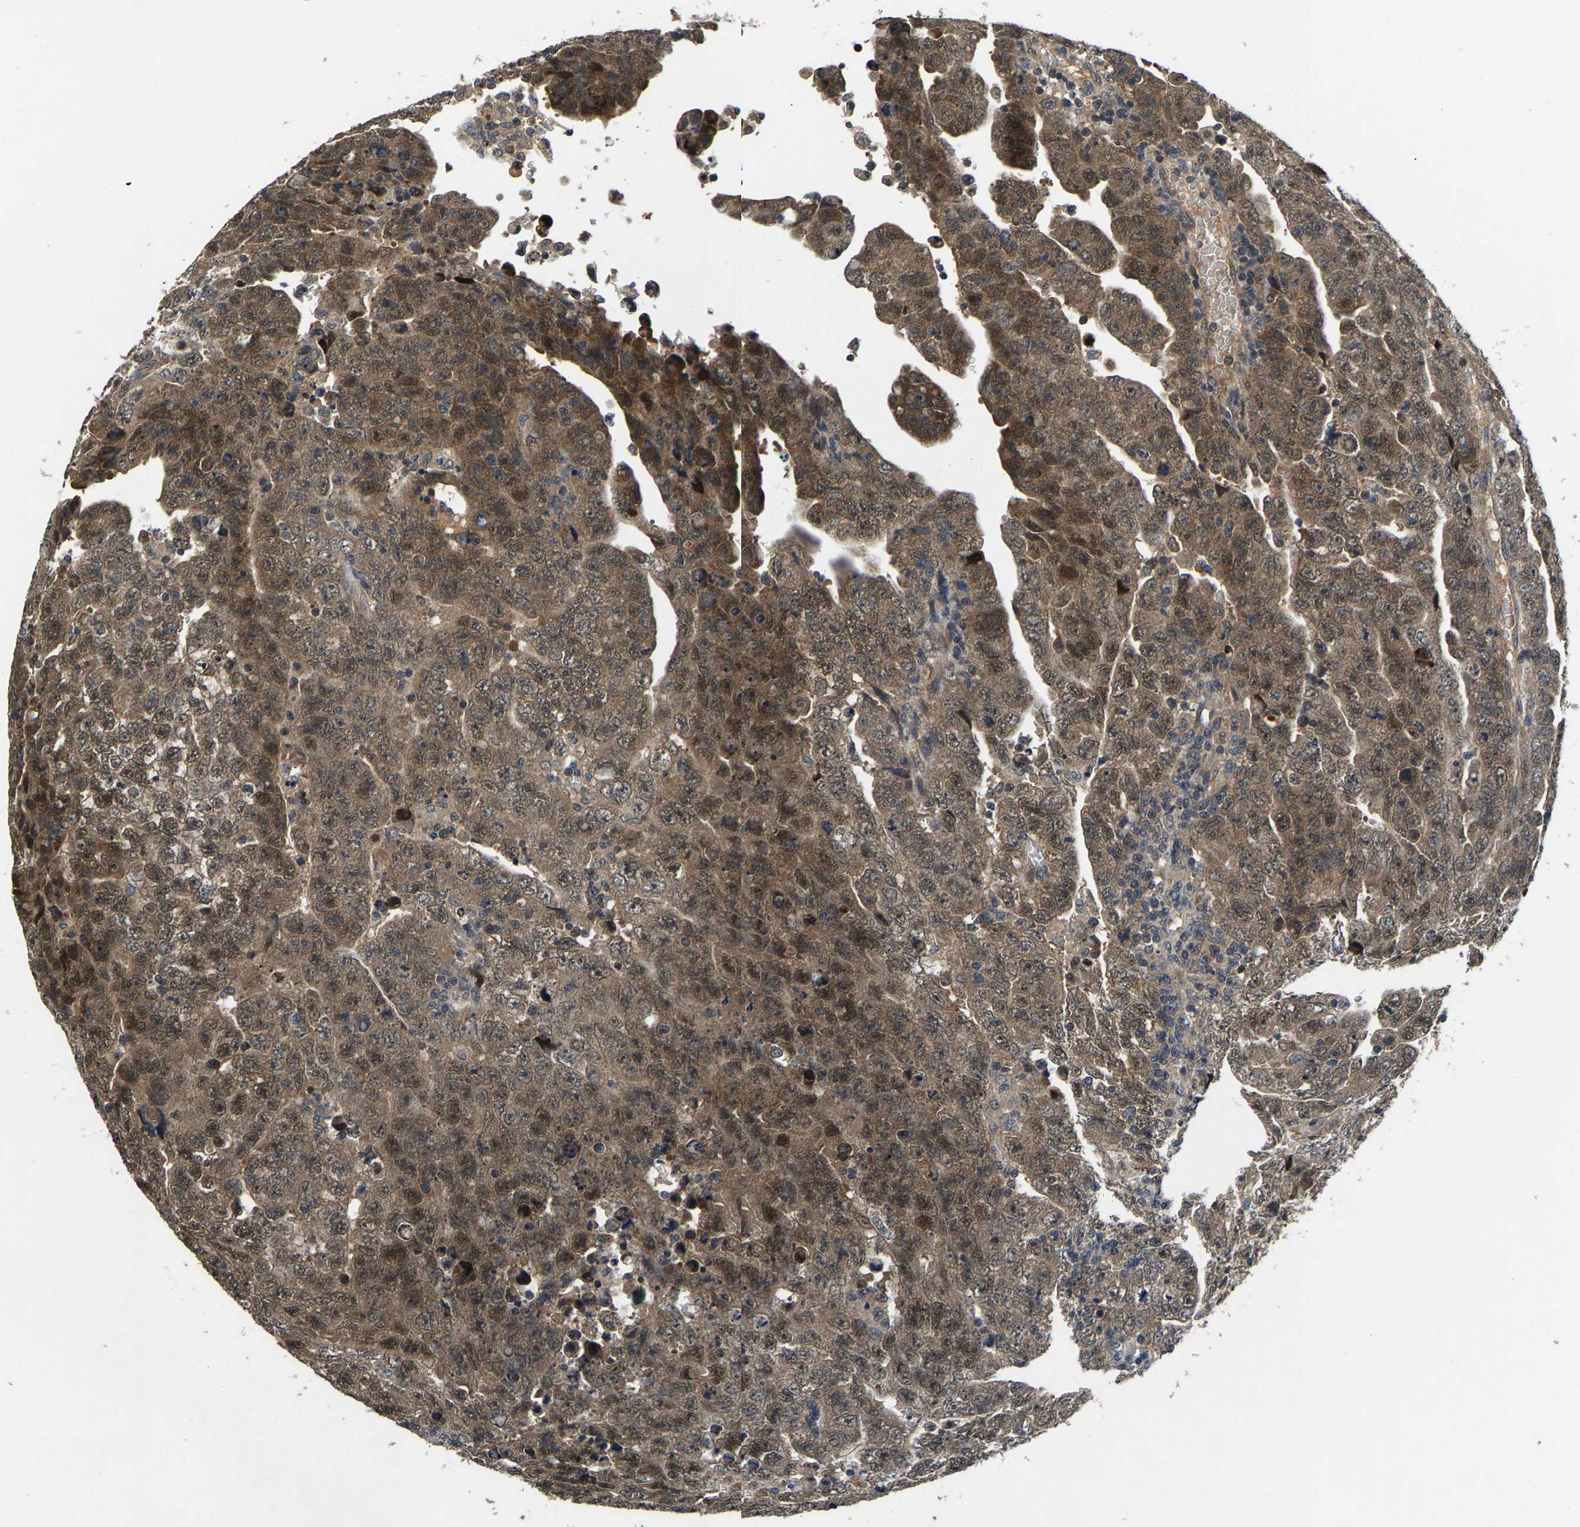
{"staining": {"intensity": "moderate", "quantity": ">75%", "location": "cytoplasmic/membranous,nuclear"}, "tissue": "testis cancer", "cell_type": "Tumor cells", "image_type": "cancer", "snomed": [{"axis": "morphology", "description": "Carcinoma, Embryonal, NOS"}, {"axis": "topography", "description": "Testis"}], "caption": "Immunohistochemical staining of human testis cancer (embryonal carcinoma) demonstrates moderate cytoplasmic/membranous and nuclear protein staining in about >75% of tumor cells. (DAB IHC, brown staining for protein, blue staining for nuclei).", "gene": "HUWE1", "patient": {"sex": "male", "age": 28}}